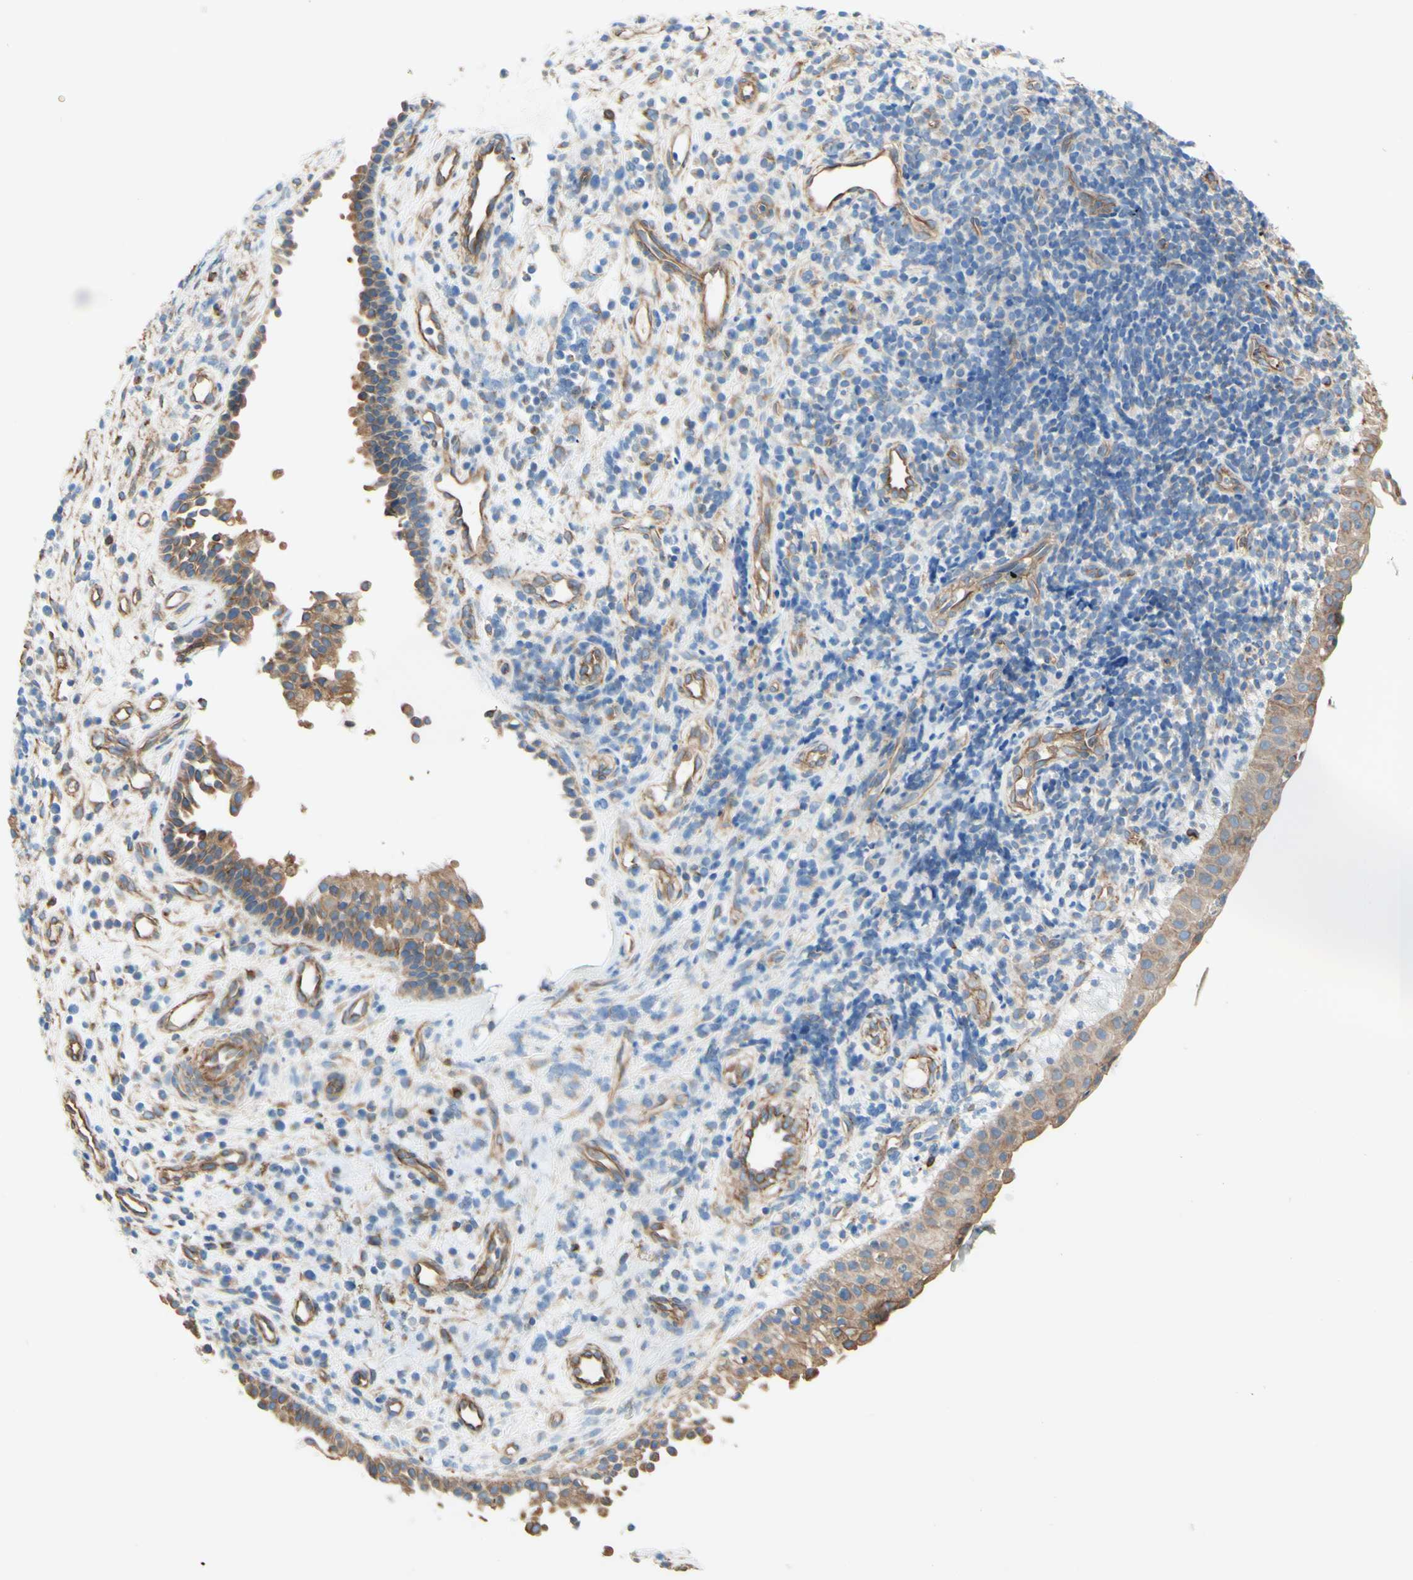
{"staining": {"intensity": "moderate", "quantity": ">75%", "location": "cytoplasmic/membranous"}, "tissue": "nasopharynx", "cell_type": "Respiratory epithelial cells", "image_type": "normal", "snomed": [{"axis": "morphology", "description": "Normal tissue, NOS"}, {"axis": "topography", "description": "Nasopharynx"}], "caption": "Moderate cytoplasmic/membranous protein staining is present in about >75% of respiratory epithelial cells in nasopharynx.", "gene": "ENDOD1", "patient": {"sex": "female", "age": 51}}